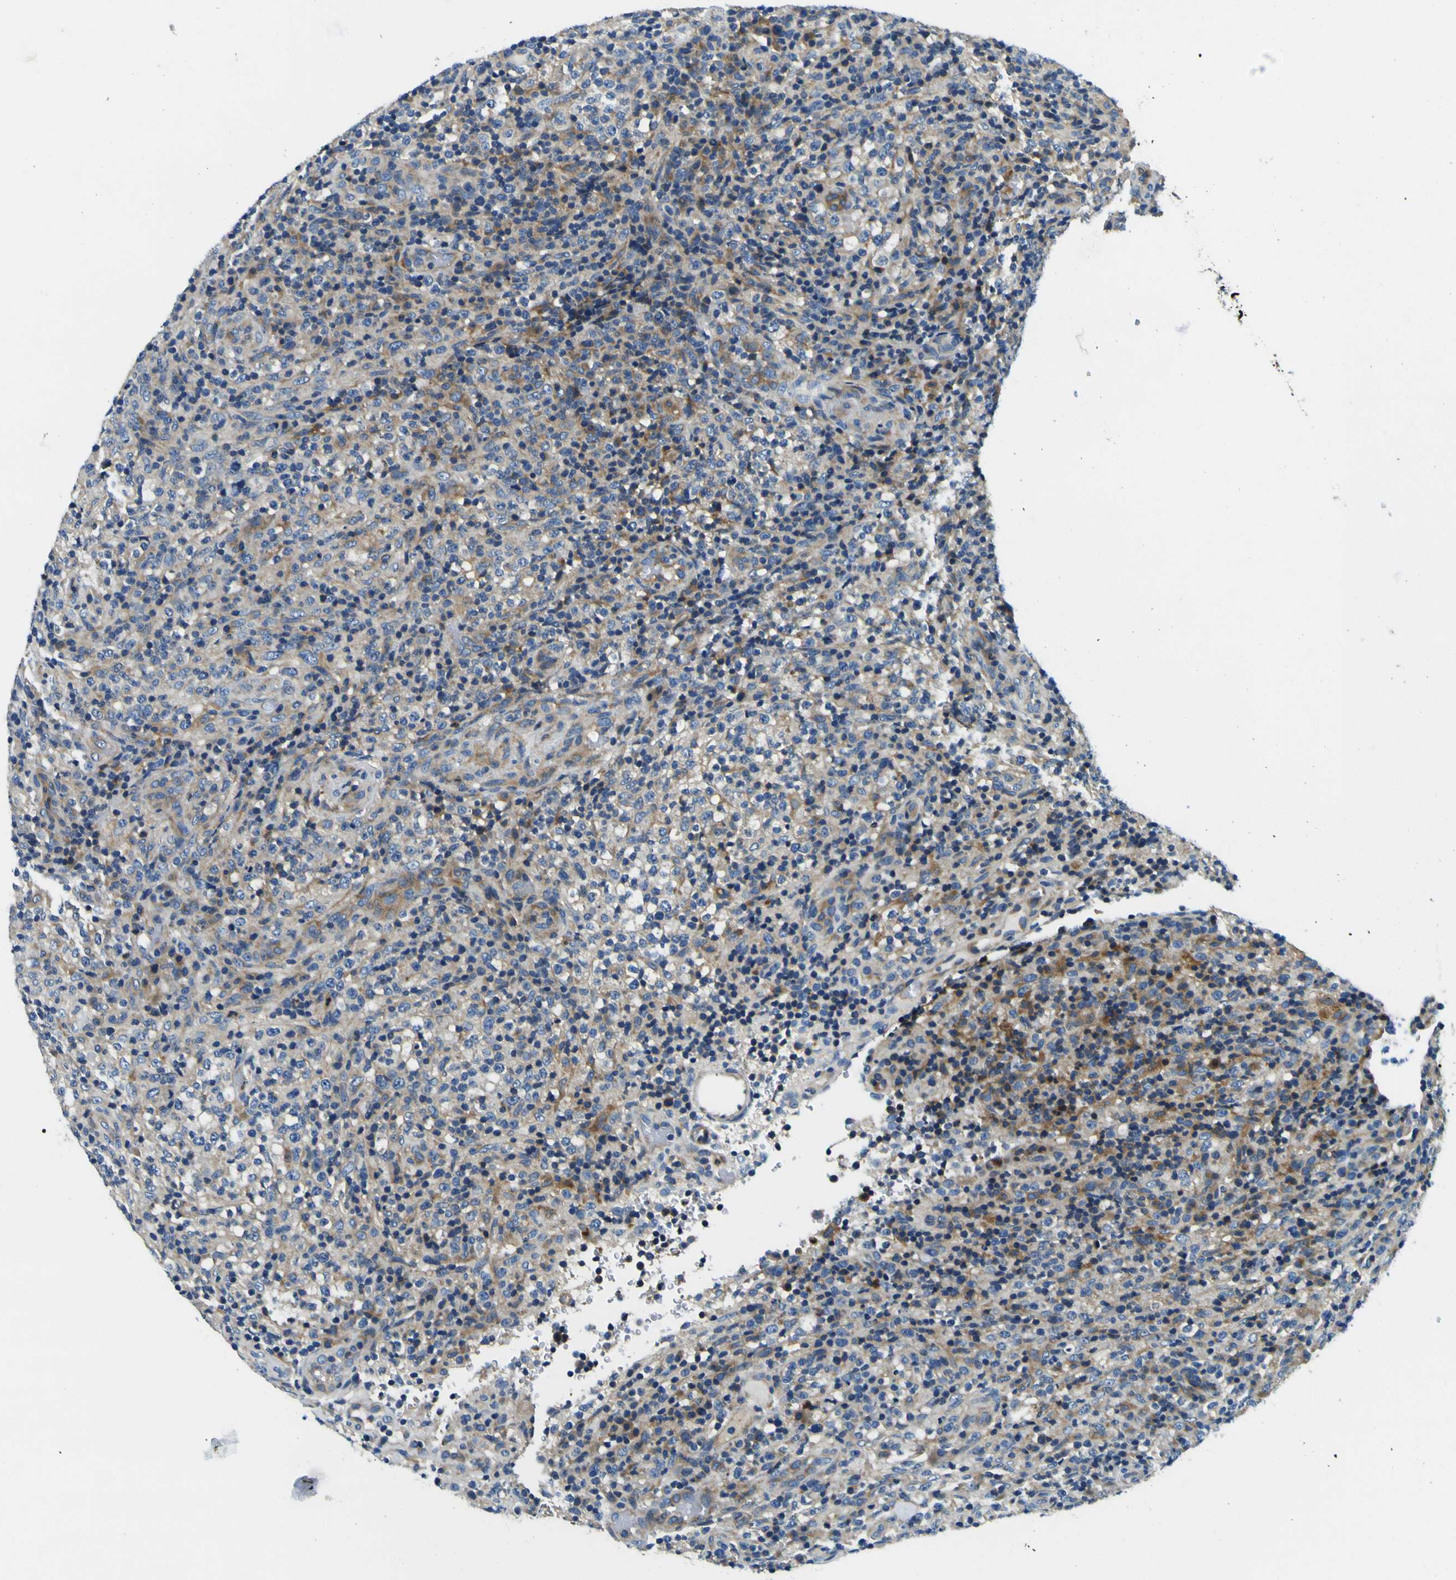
{"staining": {"intensity": "moderate", "quantity": "25%-75%", "location": "cytoplasmic/membranous"}, "tissue": "lymphoma", "cell_type": "Tumor cells", "image_type": "cancer", "snomed": [{"axis": "morphology", "description": "Malignant lymphoma, non-Hodgkin's type, High grade"}, {"axis": "topography", "description": "Lymph node"}], "caption": "Immunohistochemistry staining of lymphoma, which exhibits medium levels of moderate cytoplasmic/membranous staining in about 25%-75% of tumor cells indicating moderate cytoplasmic/membranous protein staining. The staining was performed using DAB (brown) for protein detection and nuclei were counterstained in hematoxylin (blue).", "gene": "CLSTN1", "patient": {"sex": "female", "age": 76}}